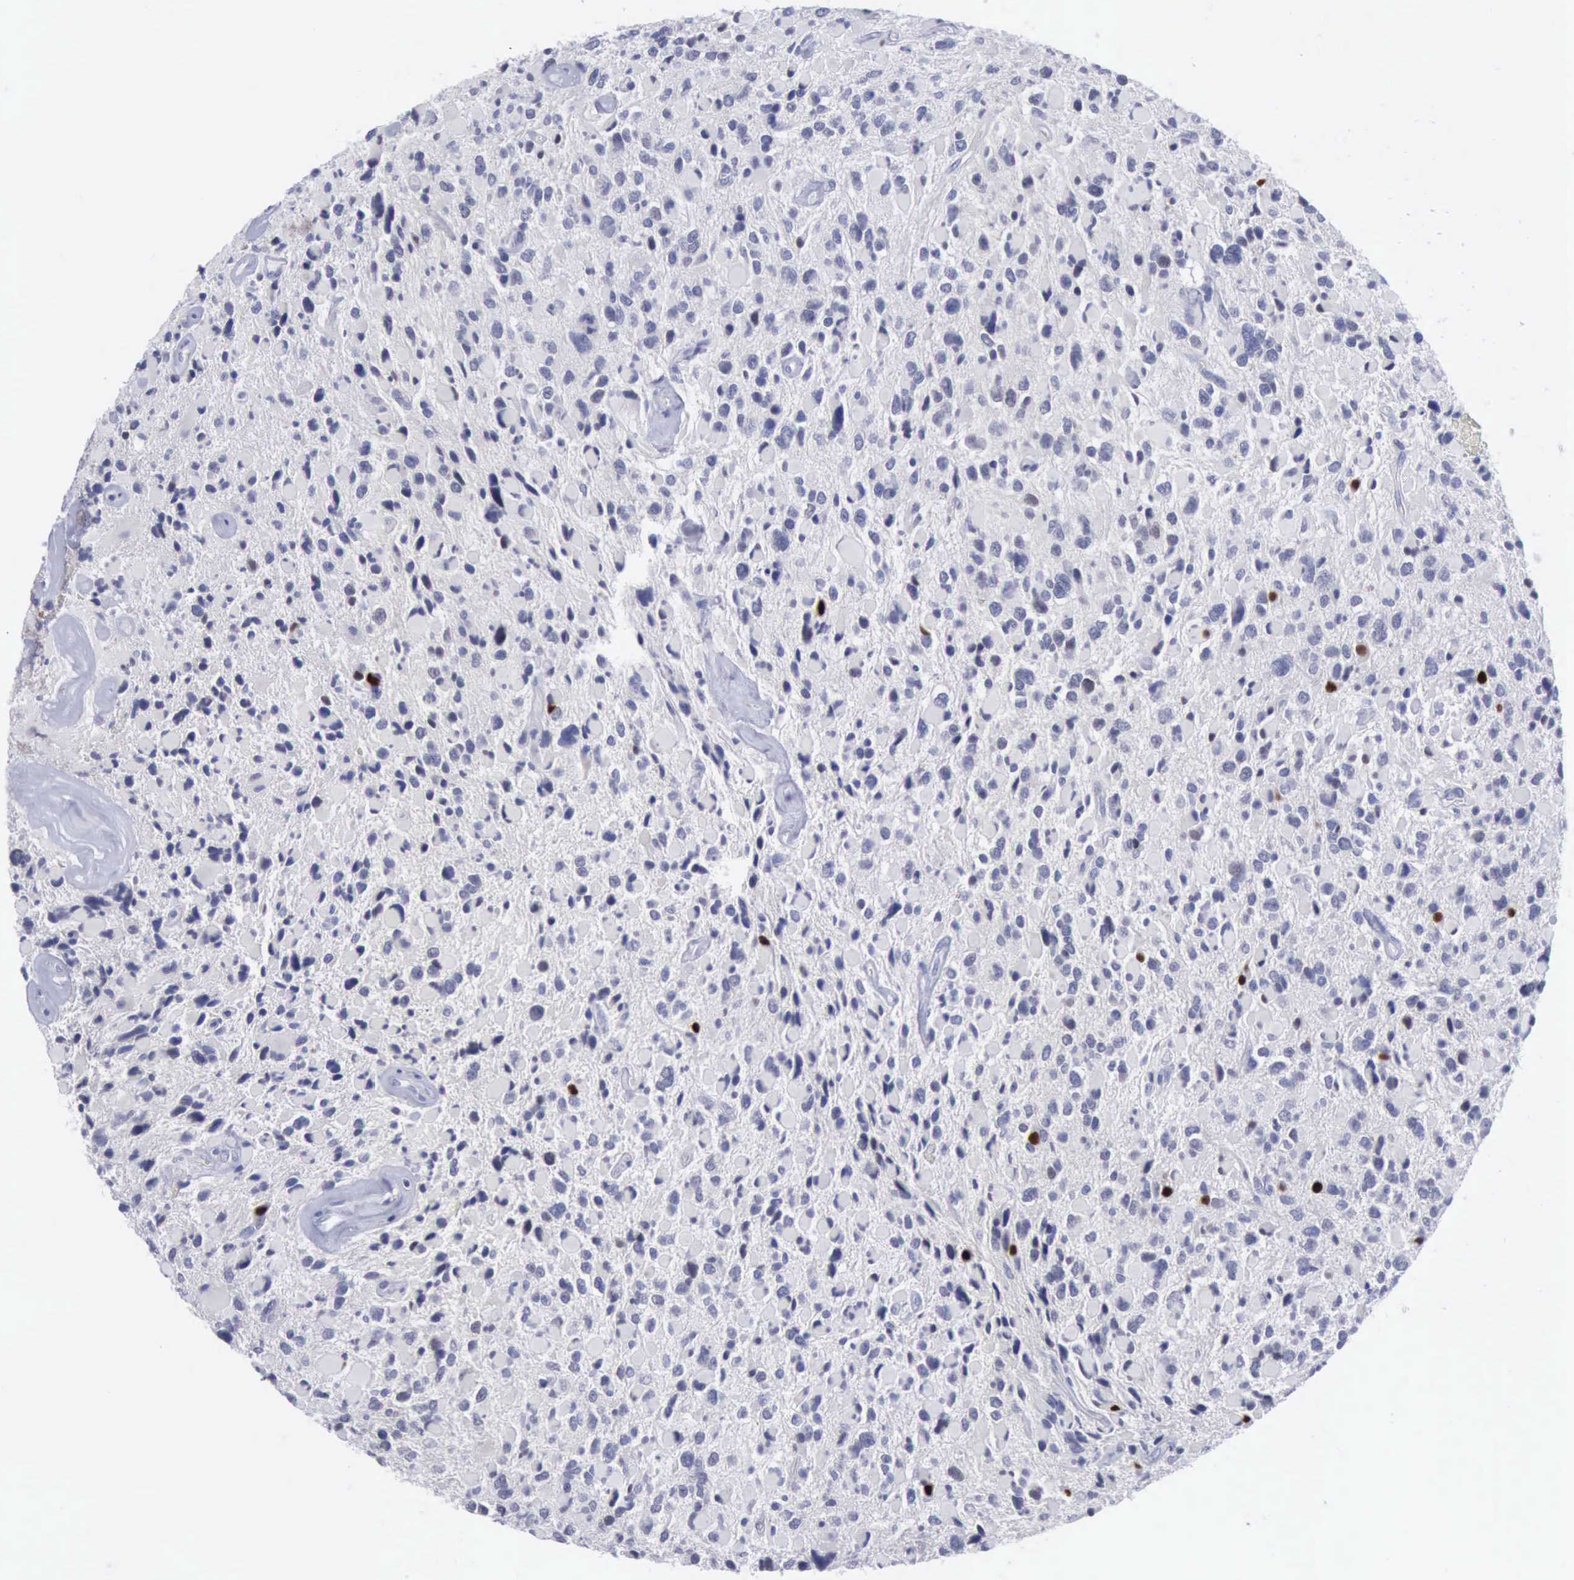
{"staining": {"intensity": "negative", "quantity": "none", "location": "none"}, "tissue": "glioma", "cell_type": "Tumor cells", "image_type": "cancer", "snomed": [{"axis": "morphology", "description": "Glioma, malignant, High grade"}, {"axis": "topography", "description": "Brain"}], "caption": "Tumor cells are negative for protein expression in human glioma.", "gene": "SATB2", "patient": {"sex": "female", "age": 37}}